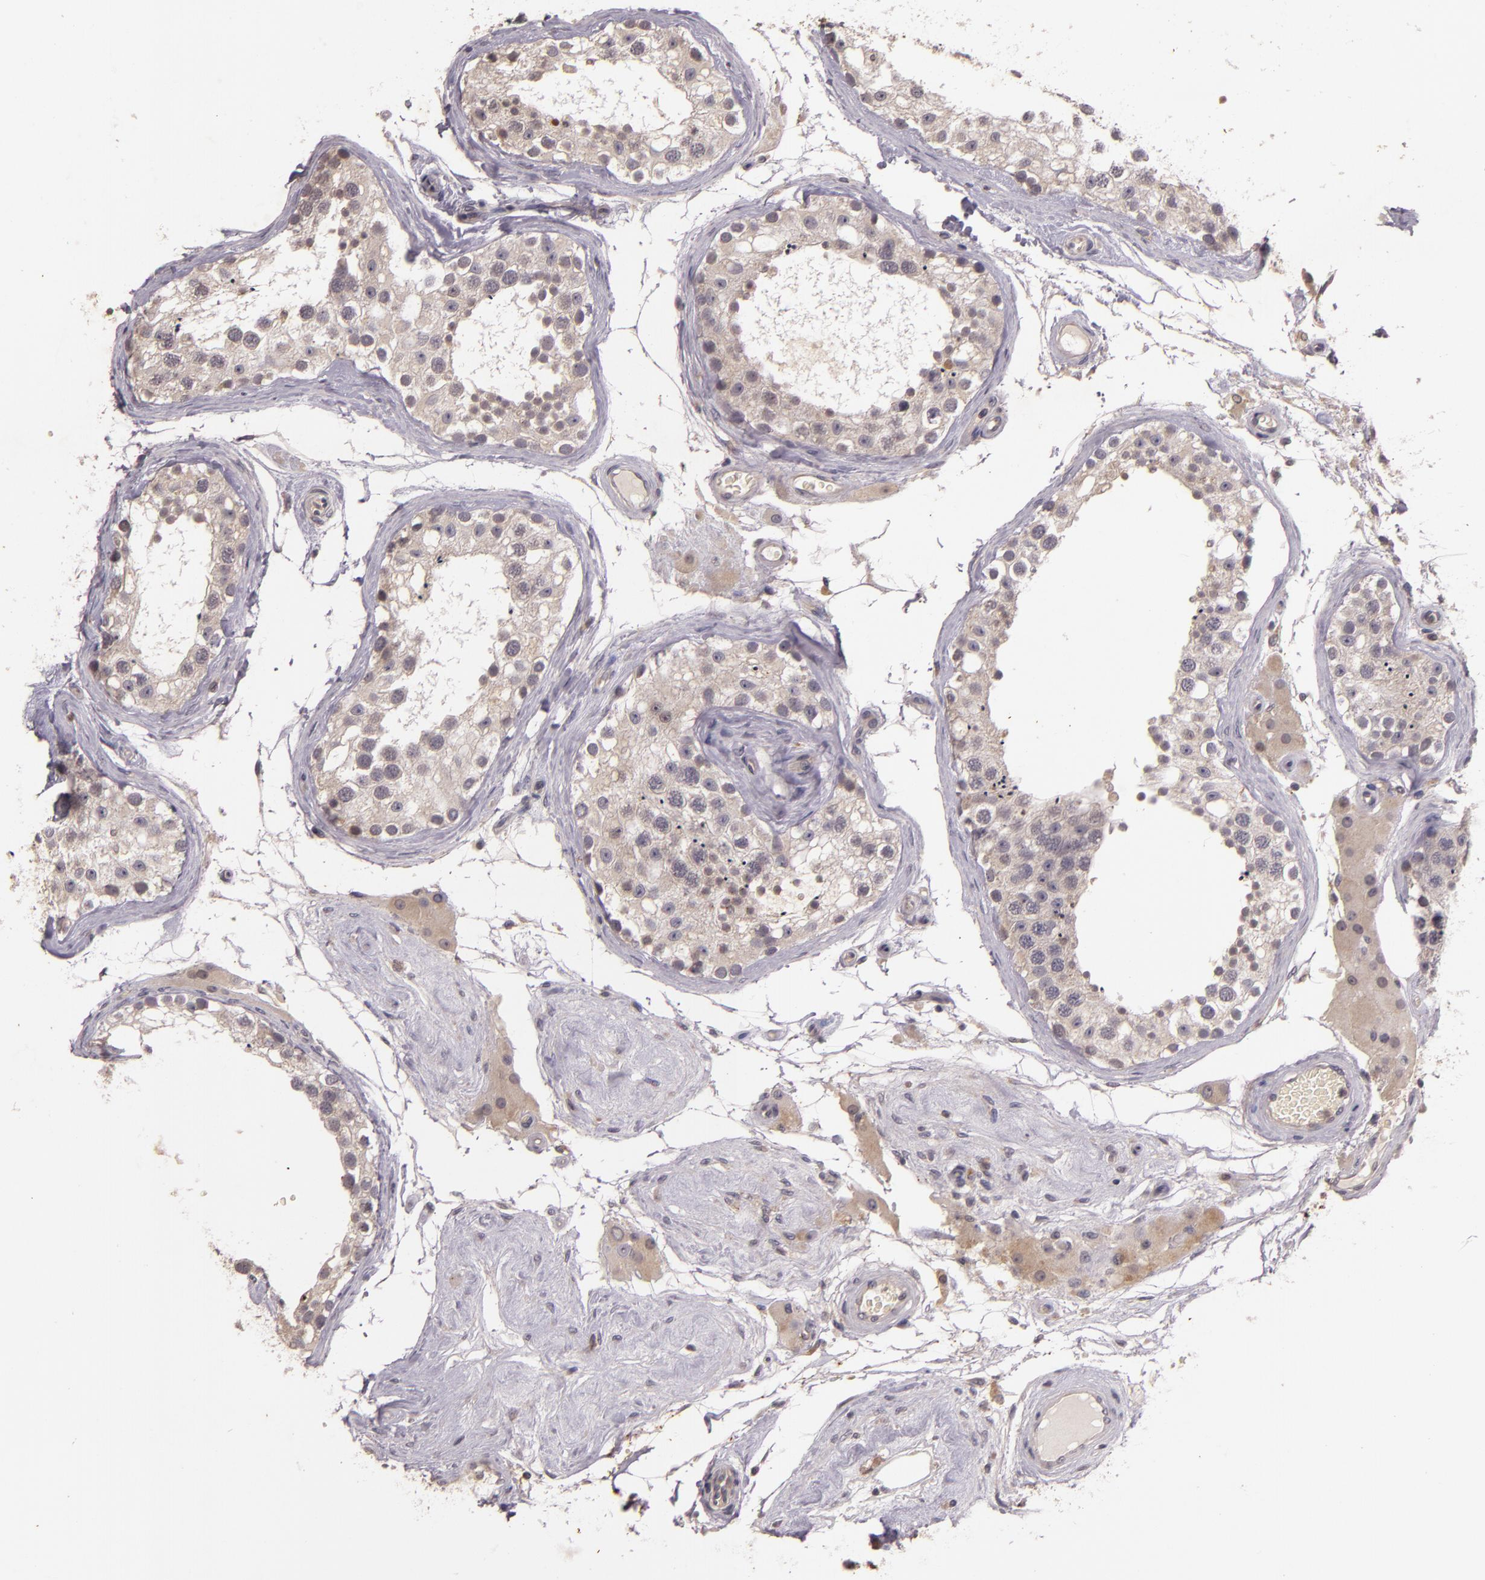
{"staining": {"intensity": "negative", "quantity": "none", "location": "none"}, "tissue": "testis", "cell_type": "Cells in seminiferous ducts", "image_type": "normal", "snomed": [{"axis": "morphology", "description": "Normal tissue, NOS"}, {"axis": "topography", "description": "Testis"}], "caption": "This is an IHC photomicrograph of normal human testis. There is no positivity in cells in seminiferous ducts.", "gene": "TFF1", "patient": {"sex": "male", "age": 68}}